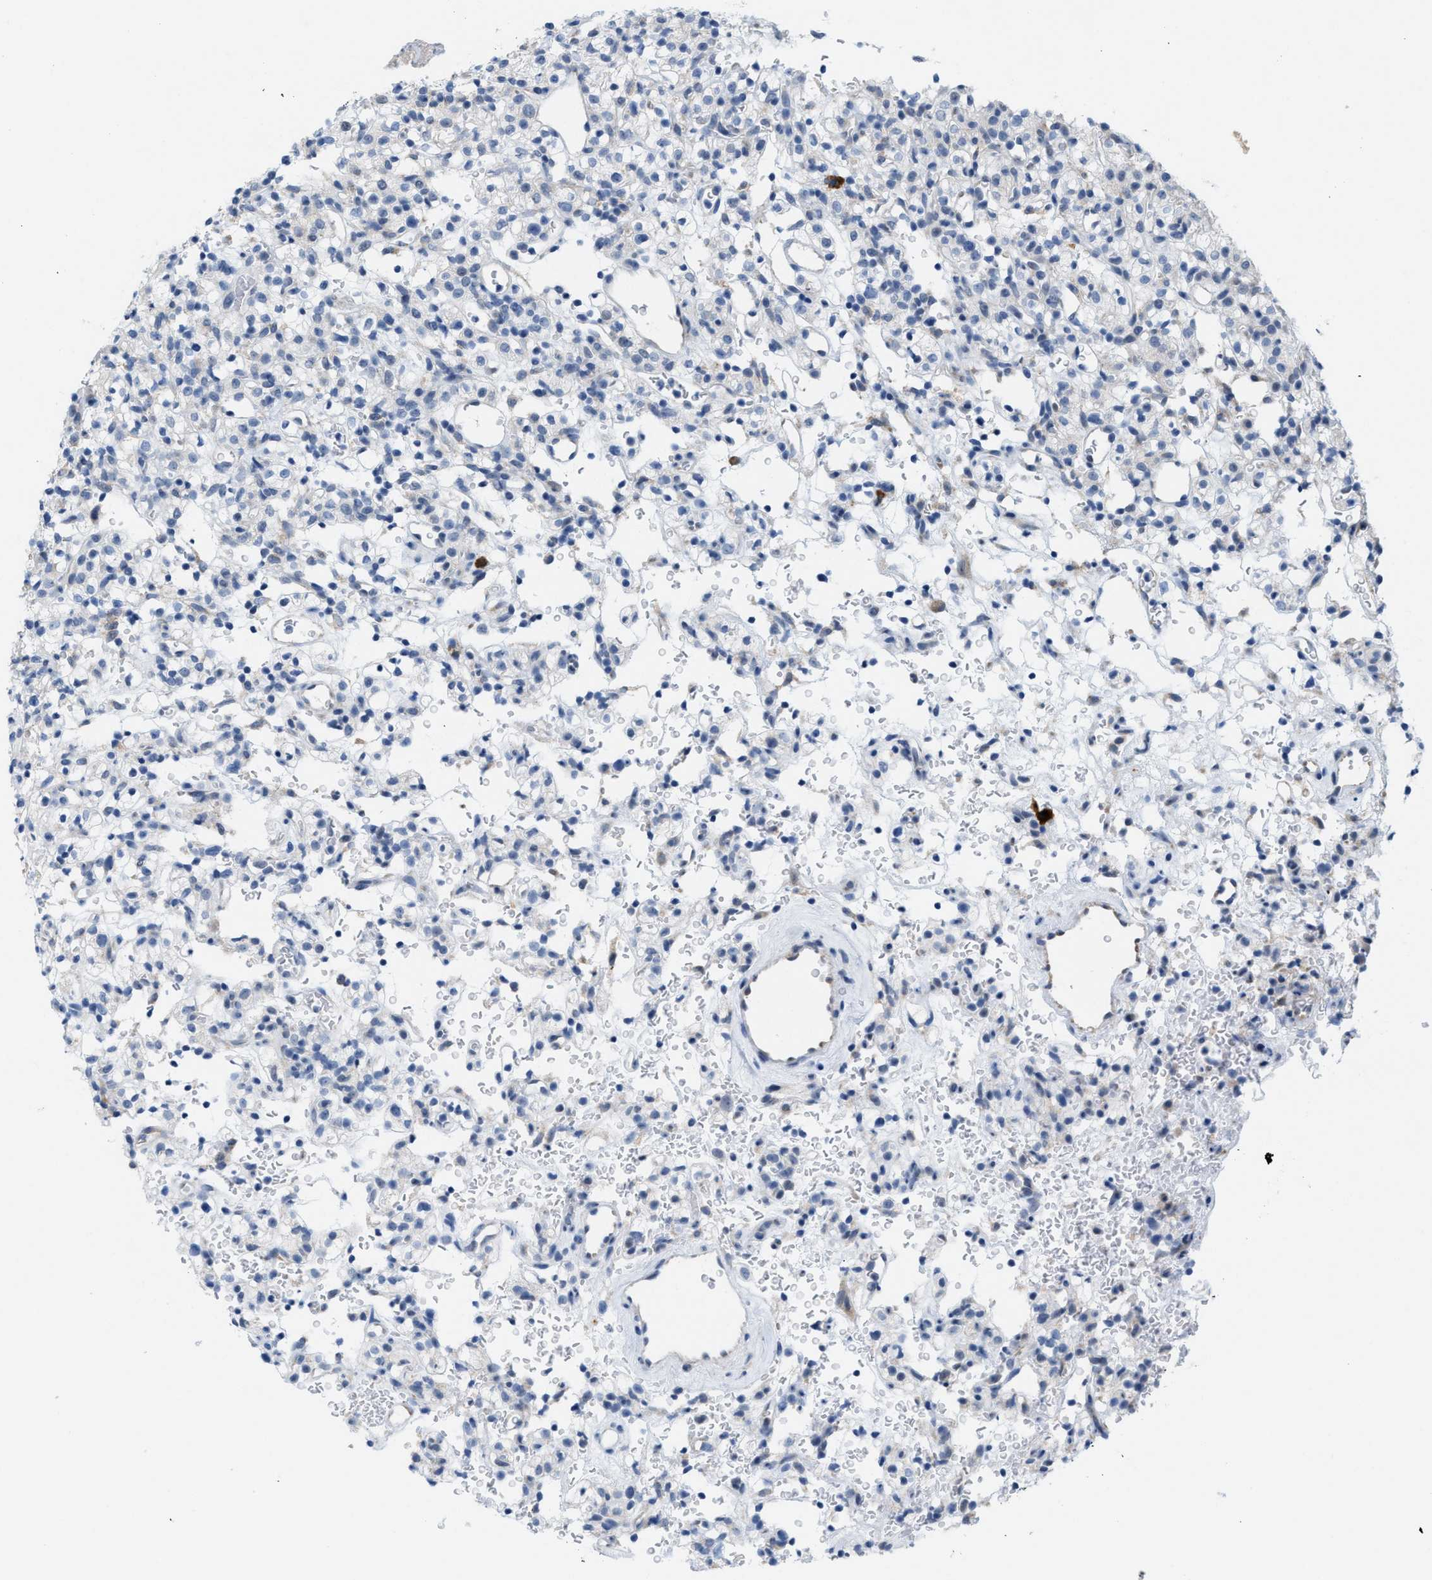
{"staining": {"intensity": "negative", "quantity": "none", "location": "none"}, "tissue": "renal cancer", "cell_type": "Tumor cells", "image_type": "cancer", "snomed": [{"axis": "morphology", "description": "Normal tissue, NOS"}, {"axis": "morphology", "description": "Adenocarcinoma, NOS"}, {"axis": "topography", "description": "Kidney"}], "caption": "Photomicrograph shows no significant protein positivity in tumor cells of renal adenocarcinoma.", "gene": "KIFC3", "patient": {"sex": "female", "age": 72}}